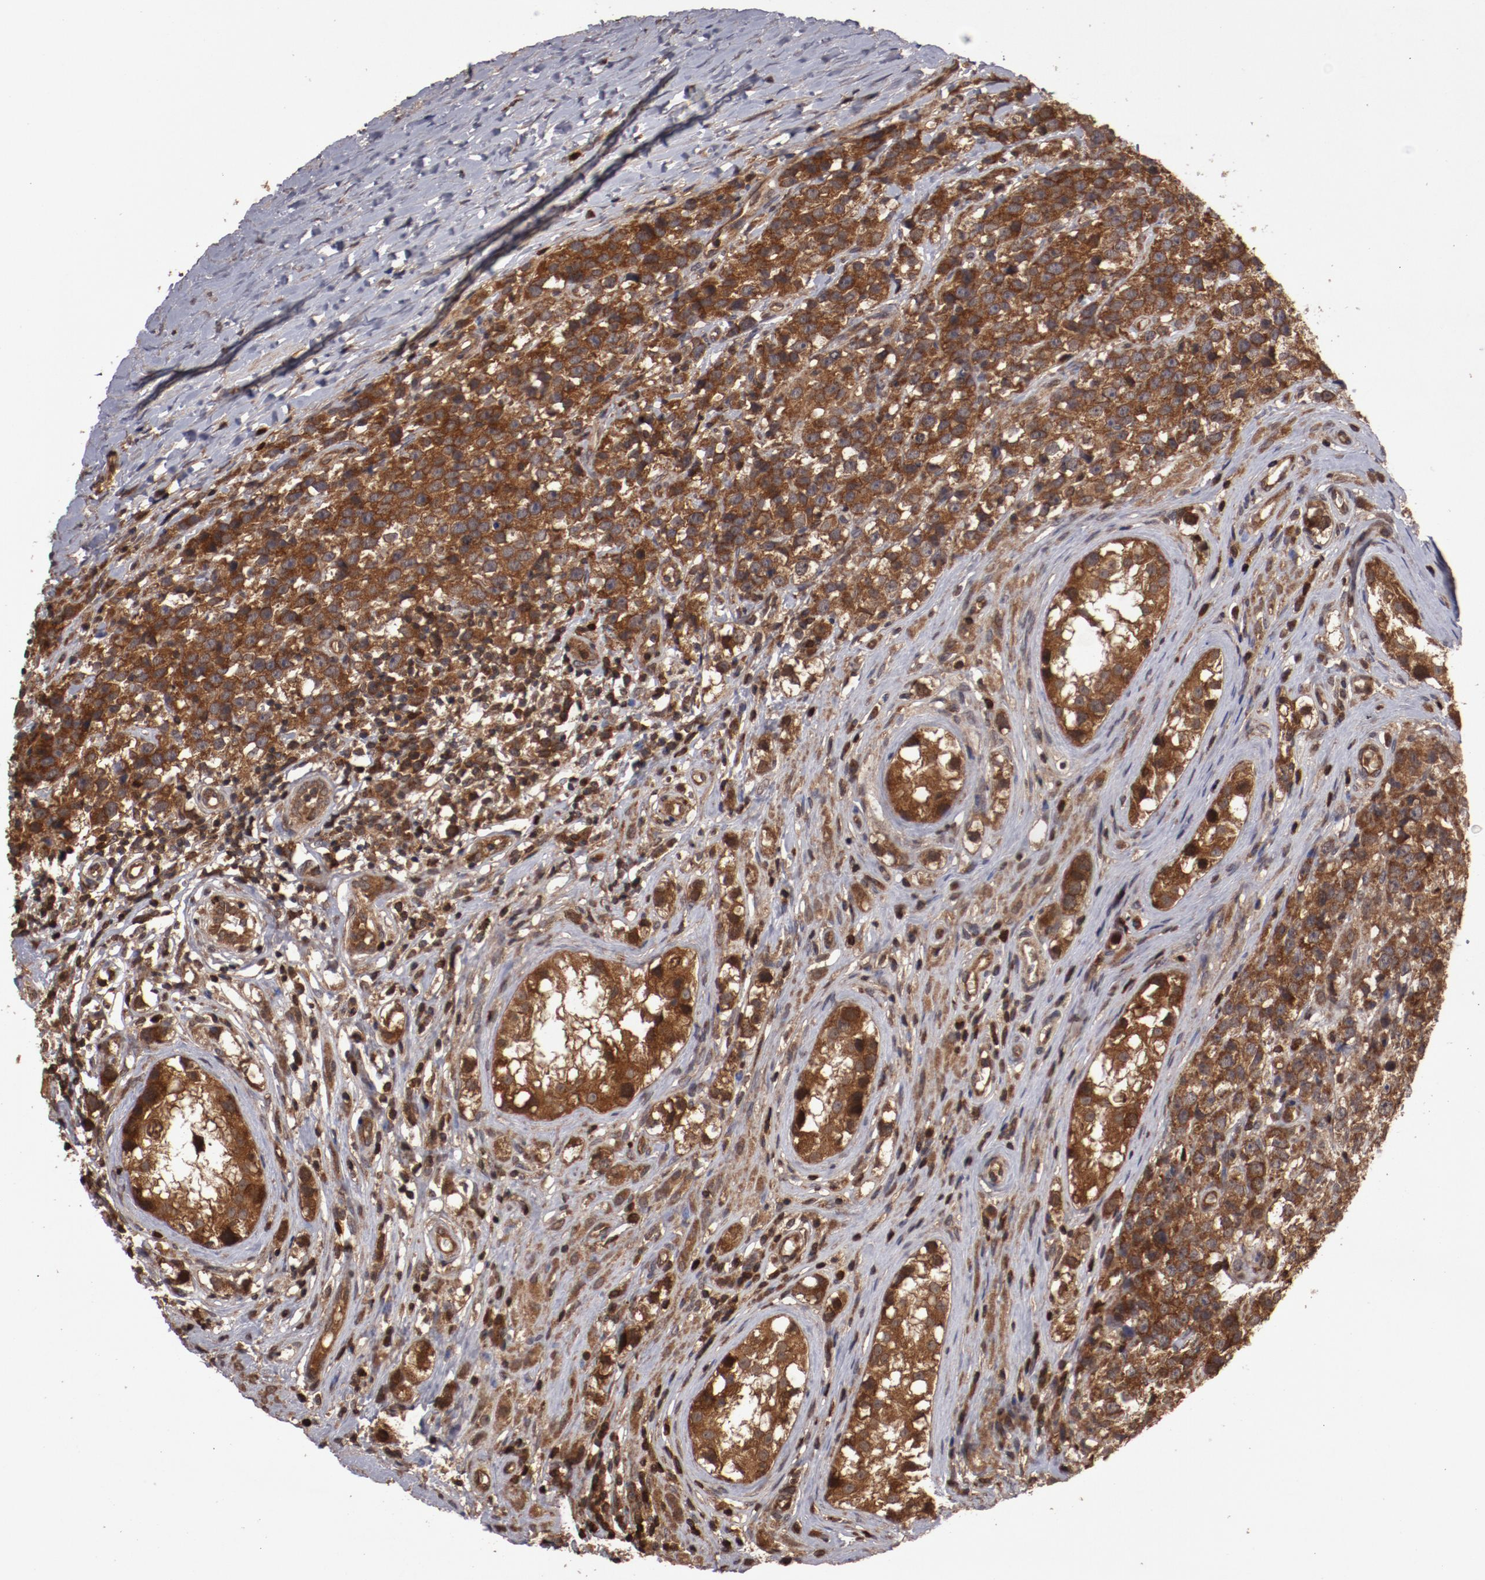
{"staining": {"intensity": "moderate", "quantity": ">75%", "location": "cytoplasmic/membranous"}, "tissue": "testis cancer", "cell_type": "Tumor cells", "image_type": "cancer", "snomed": [{"axis": "morphology", "description": "Seminoma, NOS"}, {"axis": "topography", "description": "Testis"}], "caption": "Immunohistochemical staining of testis cancer (seminoma) exhibits medium levels of moderate cytoplasmic/membranous expression in approximately >75% of tumor cells.", "gene": "RPS6KA6", "patient": {"sex": "male", "age": 25}}